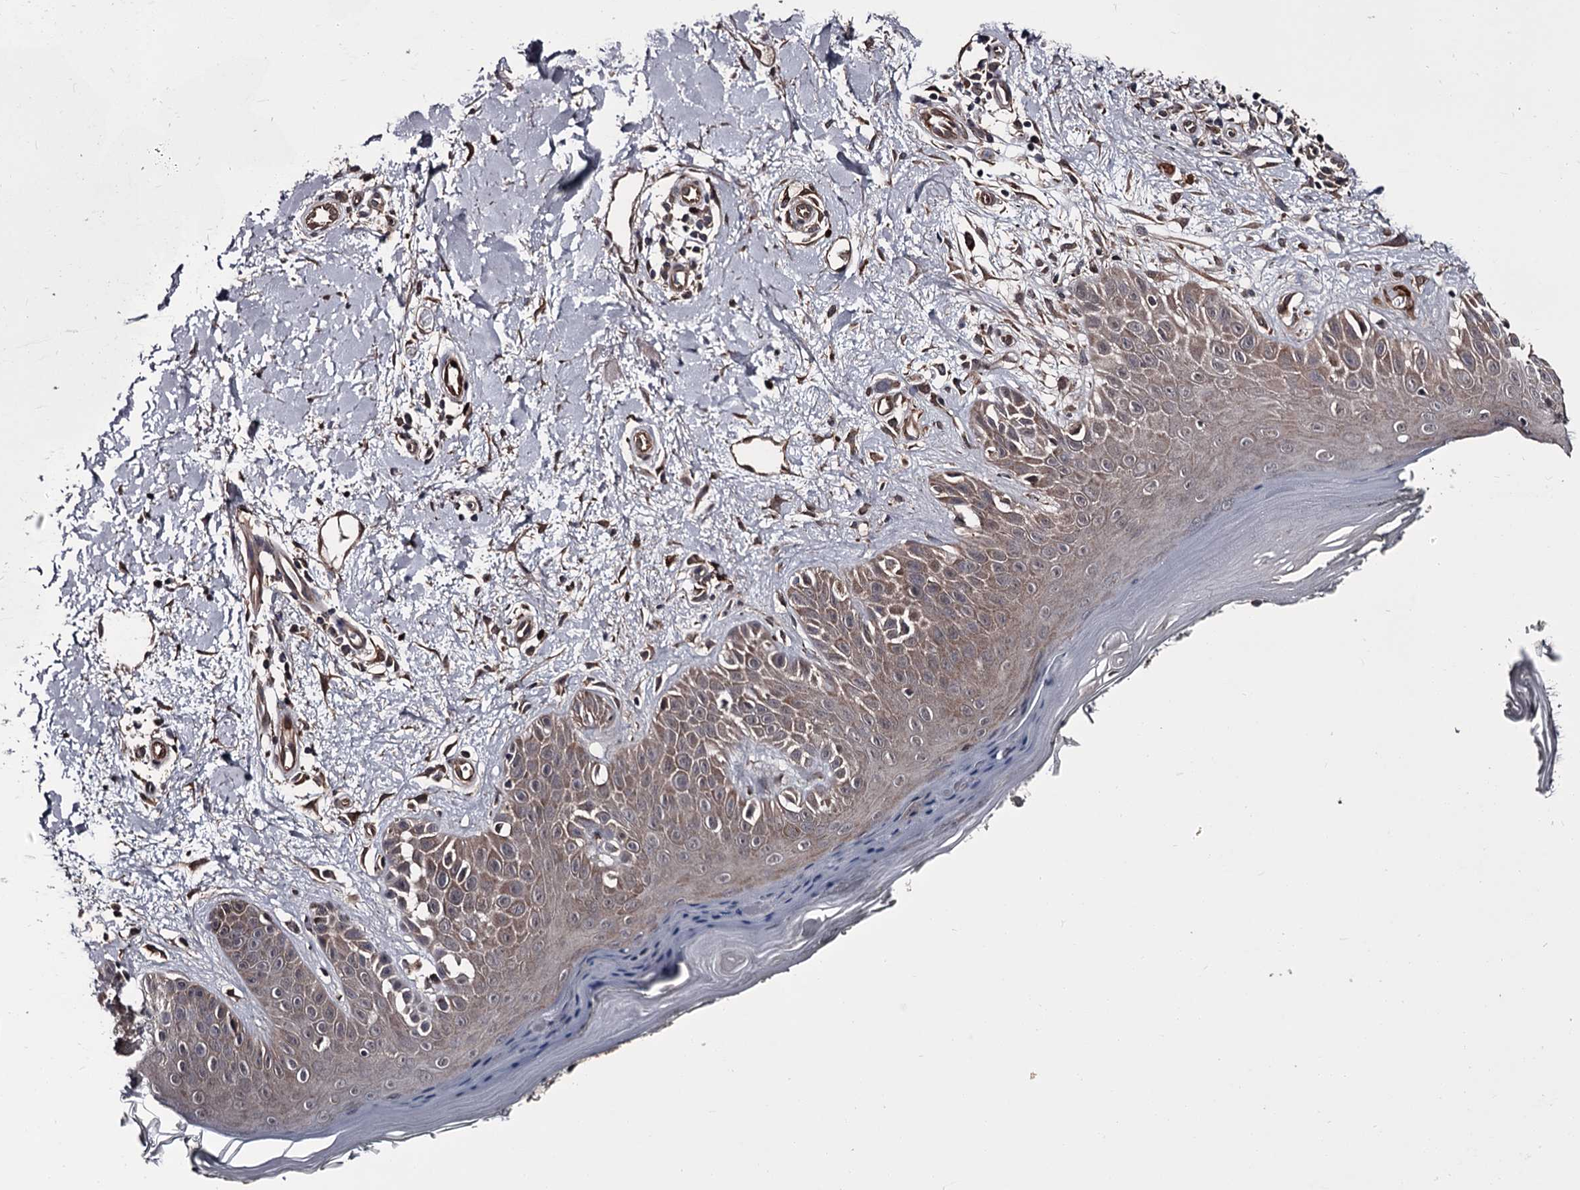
{"staining": {"intensity": "moderate", "quantity": ">75%", "location": "cytoplasmic/membranous"}, "tissue": "skin", "cell_type": "Fibroblasts", "image_type": "normal", "snomed": [{"axis": "morphology", "description": "Normal tissue, NOS"}, {"axis": "topography", "description": "Skin"}], "caption": "Immunohistochemical staining of benign skin shows medium levels of moderate cytoplasmic/membranous expression in approximately >75% of fibroblasts.", "gene": "CDC42EP2", "patient": {"sex": "female", "age": 64}}